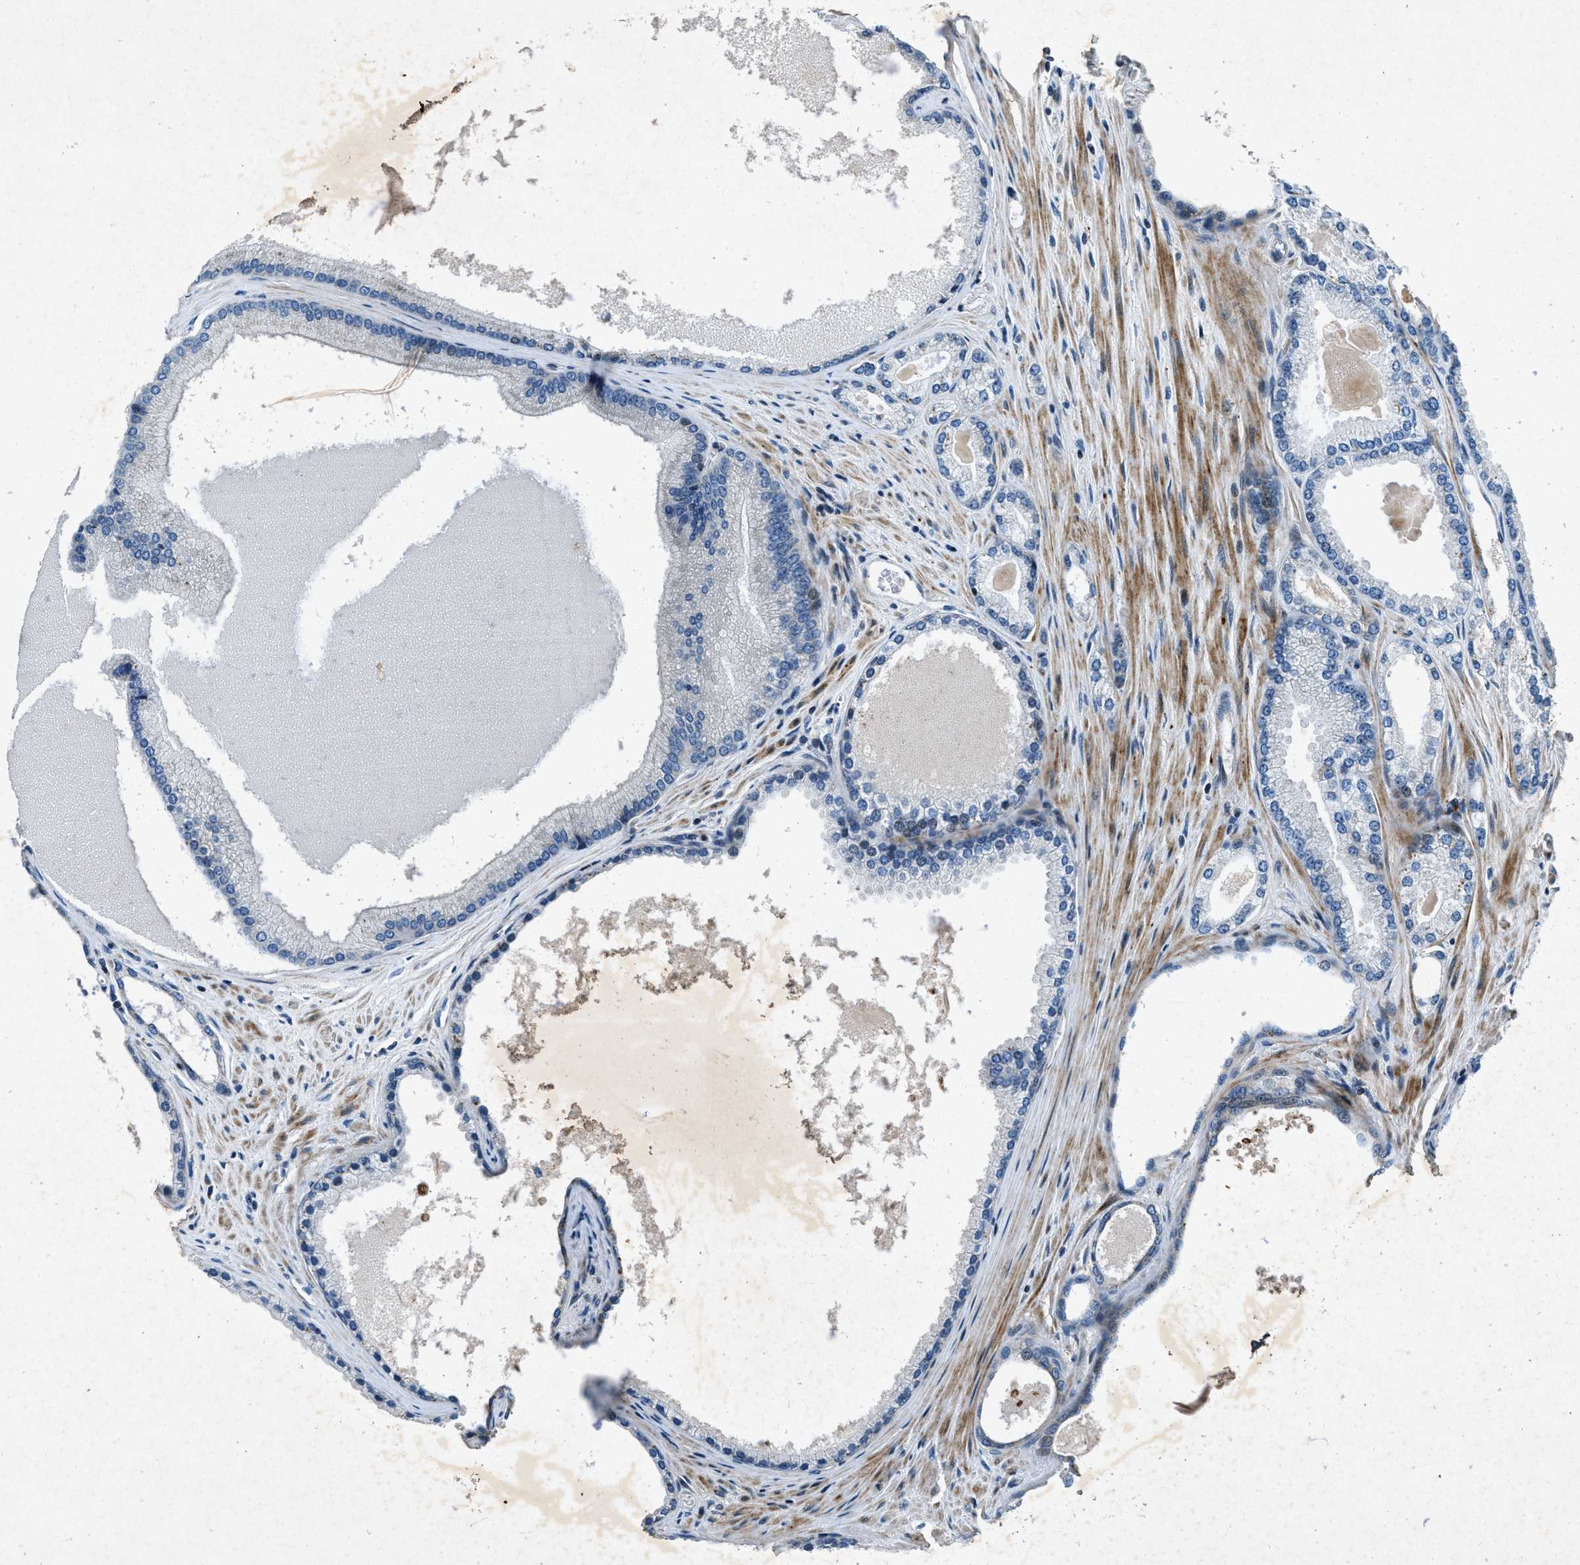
{"staining": {"intensity": "negative", "quantity": "none", "location": "none"}, "tissue": "prostate cancer", "cell_type": "Tumor cells", "image_type": "cancer", "snomed": [{"axis": "morphology", "description": "Adenocarcinoma, High grade"}, {"axis": "topography", "description": "Prostate"}], "caption": "High magnification brightfield microscopy of prostate cancer stained with DAB (brown) and counterstained with hematoxylin (blue): tumor cells show no significant positivity. Nuclei are stained in blue.", "gene": "CLEC2D", "patient": {"sex": "male", "age": 71}}